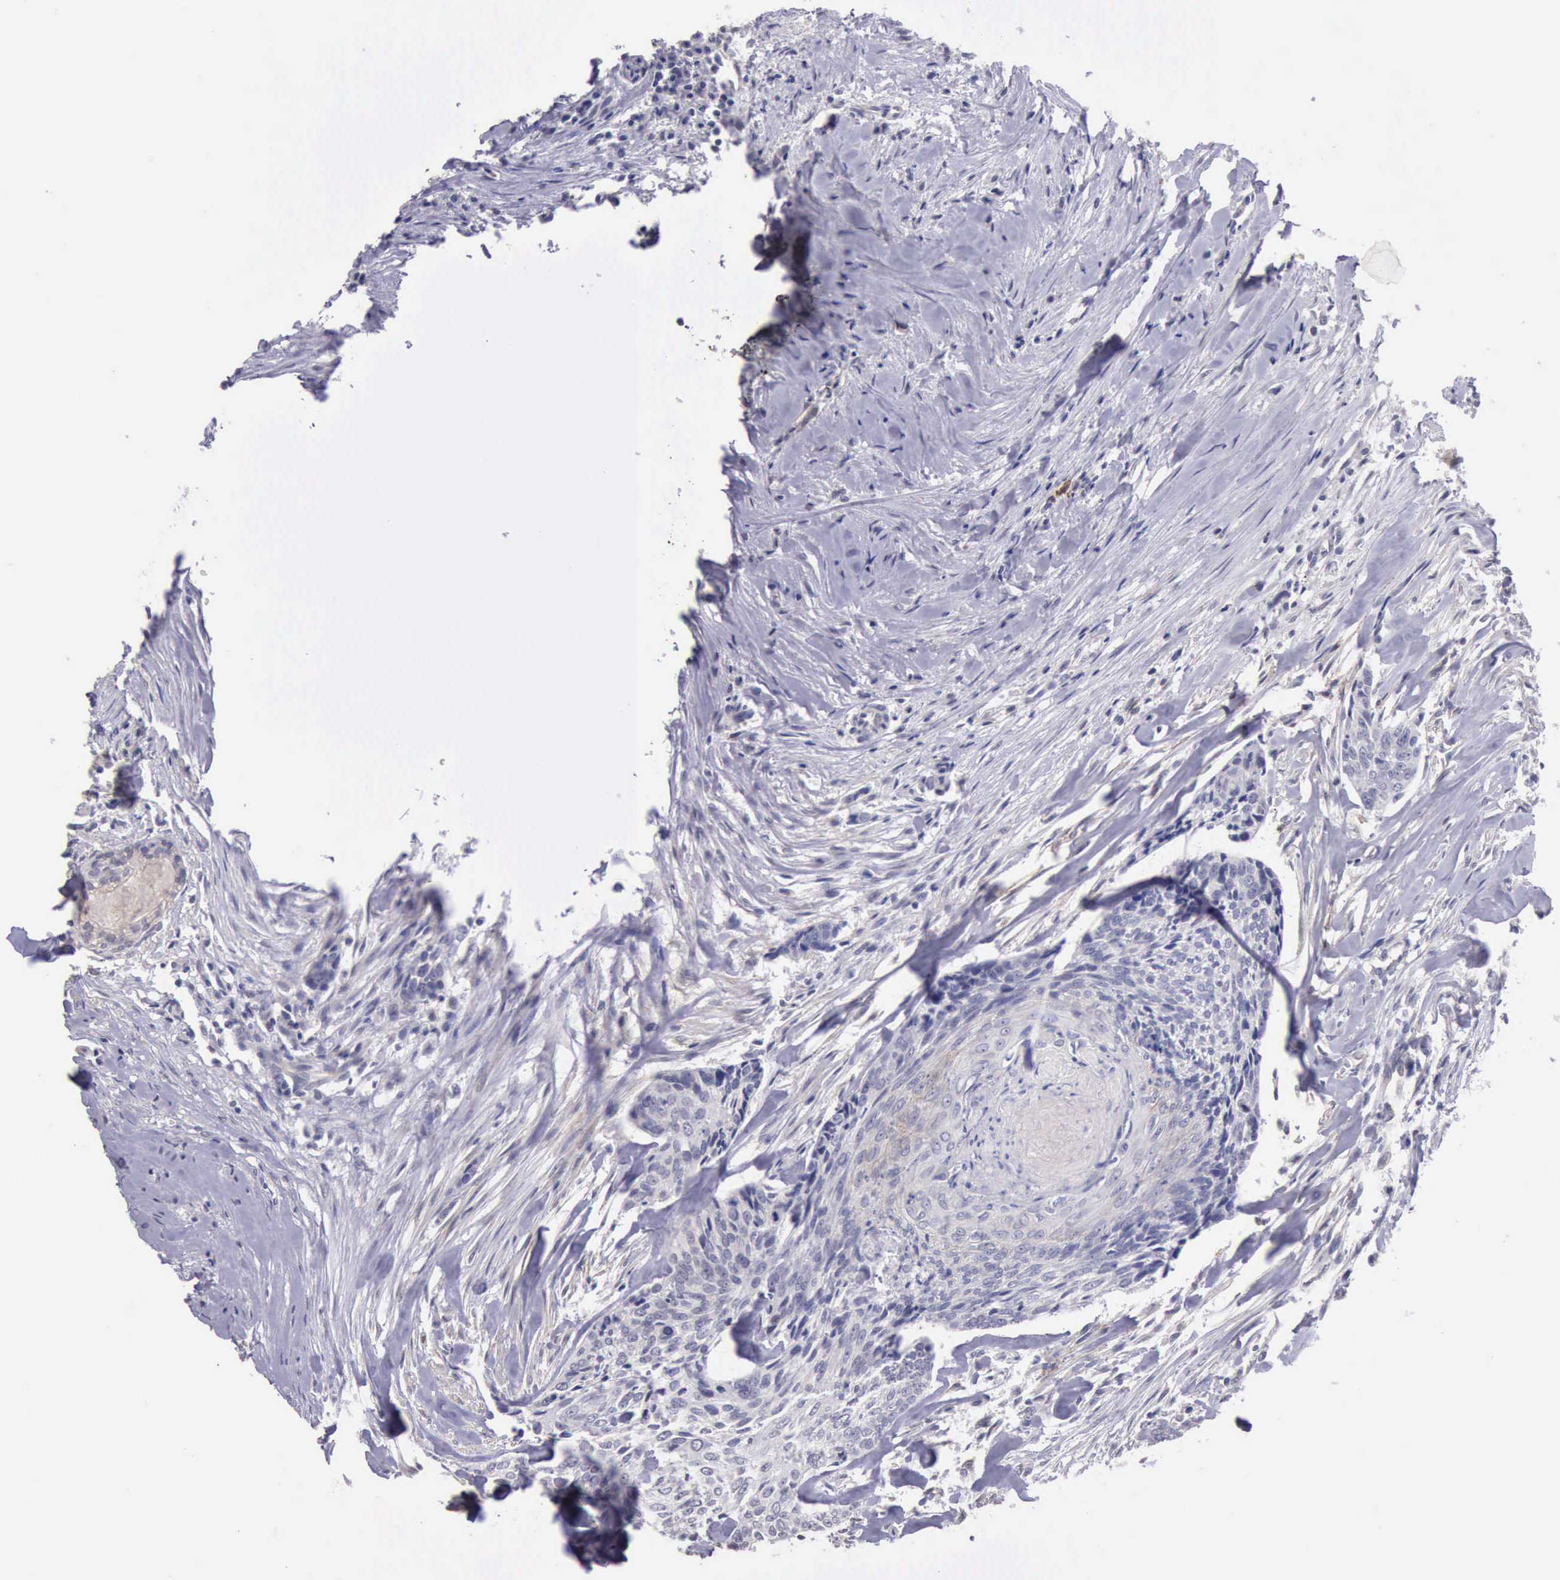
{"staining": {"intensity": "negative", "quantity": "none", "location": "none"}, "tissue": "head and neck cancer", "cell_type": "Tumor cells", "image_type": "cancer", "snomed": [{"axis": "morphology", "description": "Squamous cell carcinoma, NOS"}, {"axis": "topography", "description": "Salivary gland"}, {"axis": "topography", "description": "Head-Neck"}], "caption": "High power microscopy micrograph of an IHC photomicrograph of head and neck cancer (squamous cell carcinoma), revealing no significant staining in tumor cells. Brightfield microscopy of immunohistochemistry (IHC) stained with DAB (brown) and hematoxylin (blue), captured at high magnification.", "gene": "KCND1", "patient": {"sex": "male", "age": 70}}